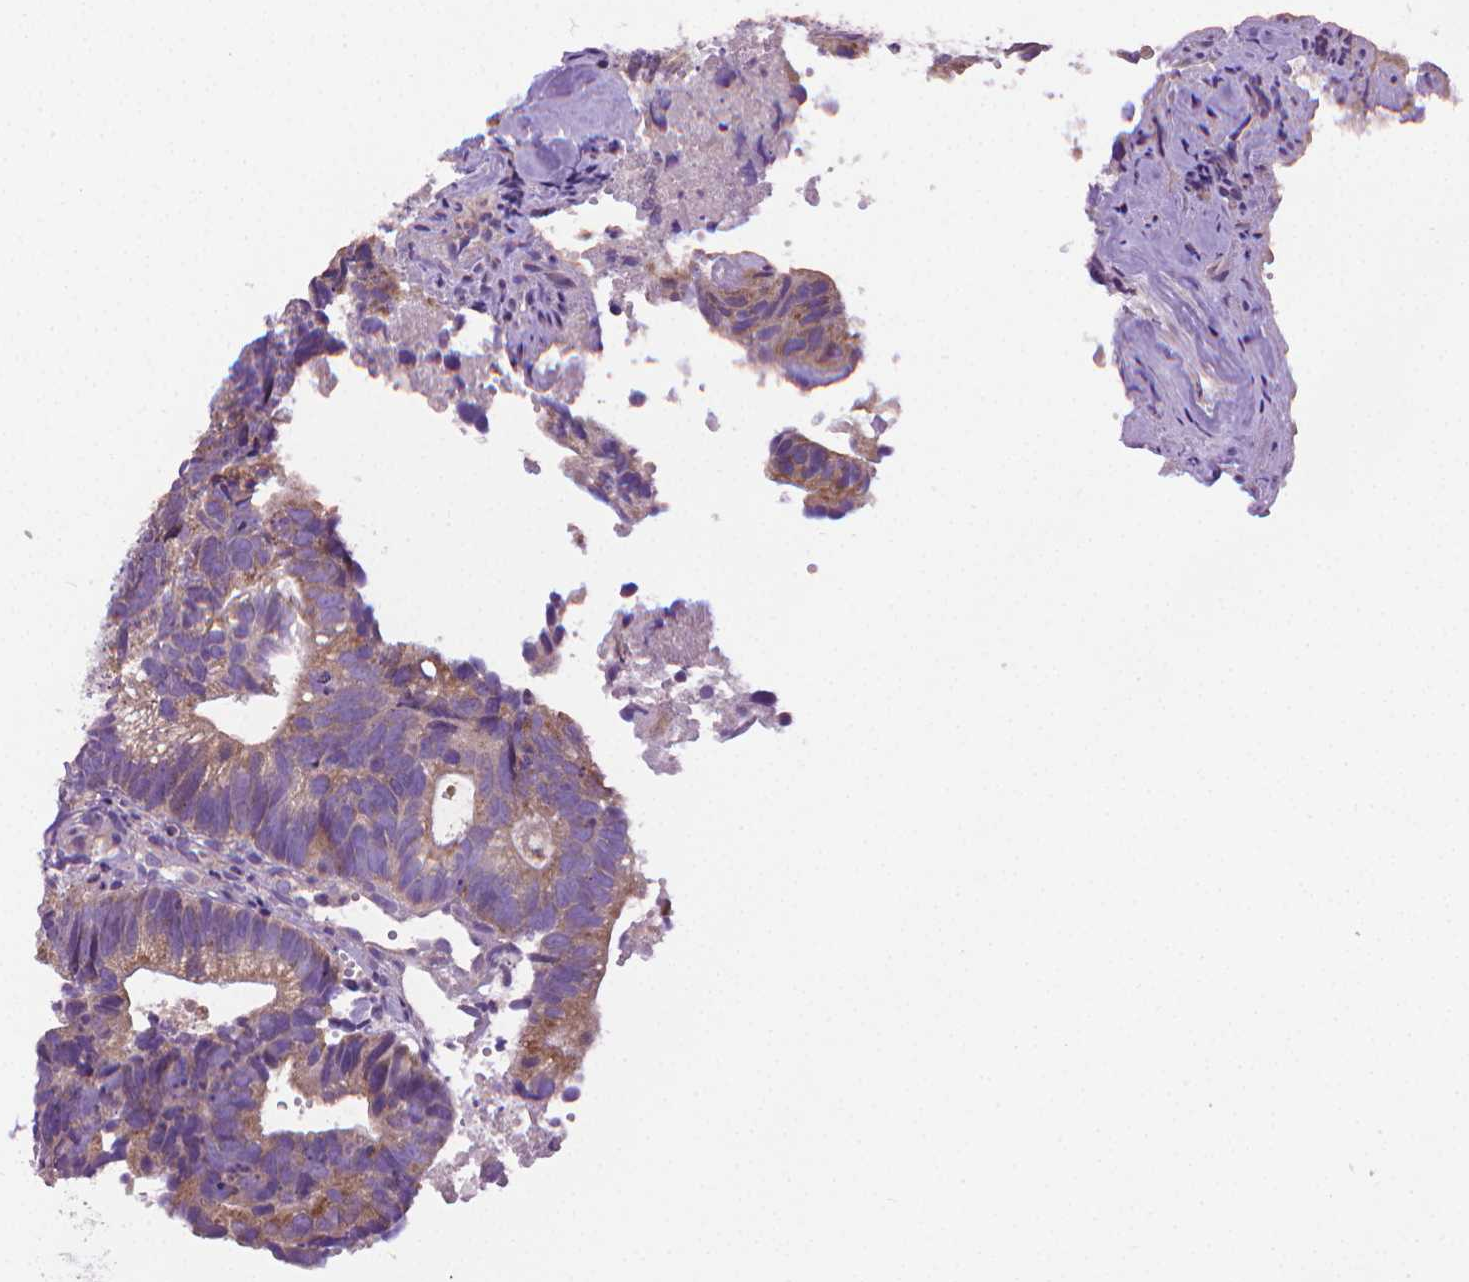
{"staining": {"intensity": "moderate", "quantity": ">75%", "location": "cytoplasmic/membranous"}, "tissue": "head and neck cancer", "cell_type": "Tumor cells", "image_type": "cancer", "snomed": [{"axis": "morphology", "description": "Adenocarcinoma, NOS"}, {"axis": "topography", "description": "Head-Neck"}], "caption": "This is a micrograph of IHC staining of head and neck cancer, which shows moderate staining in the cytoplasmic/membranous of tumor cells.", "gene": "SLC51B", "patient": {"sex": "male", "age": 62}}